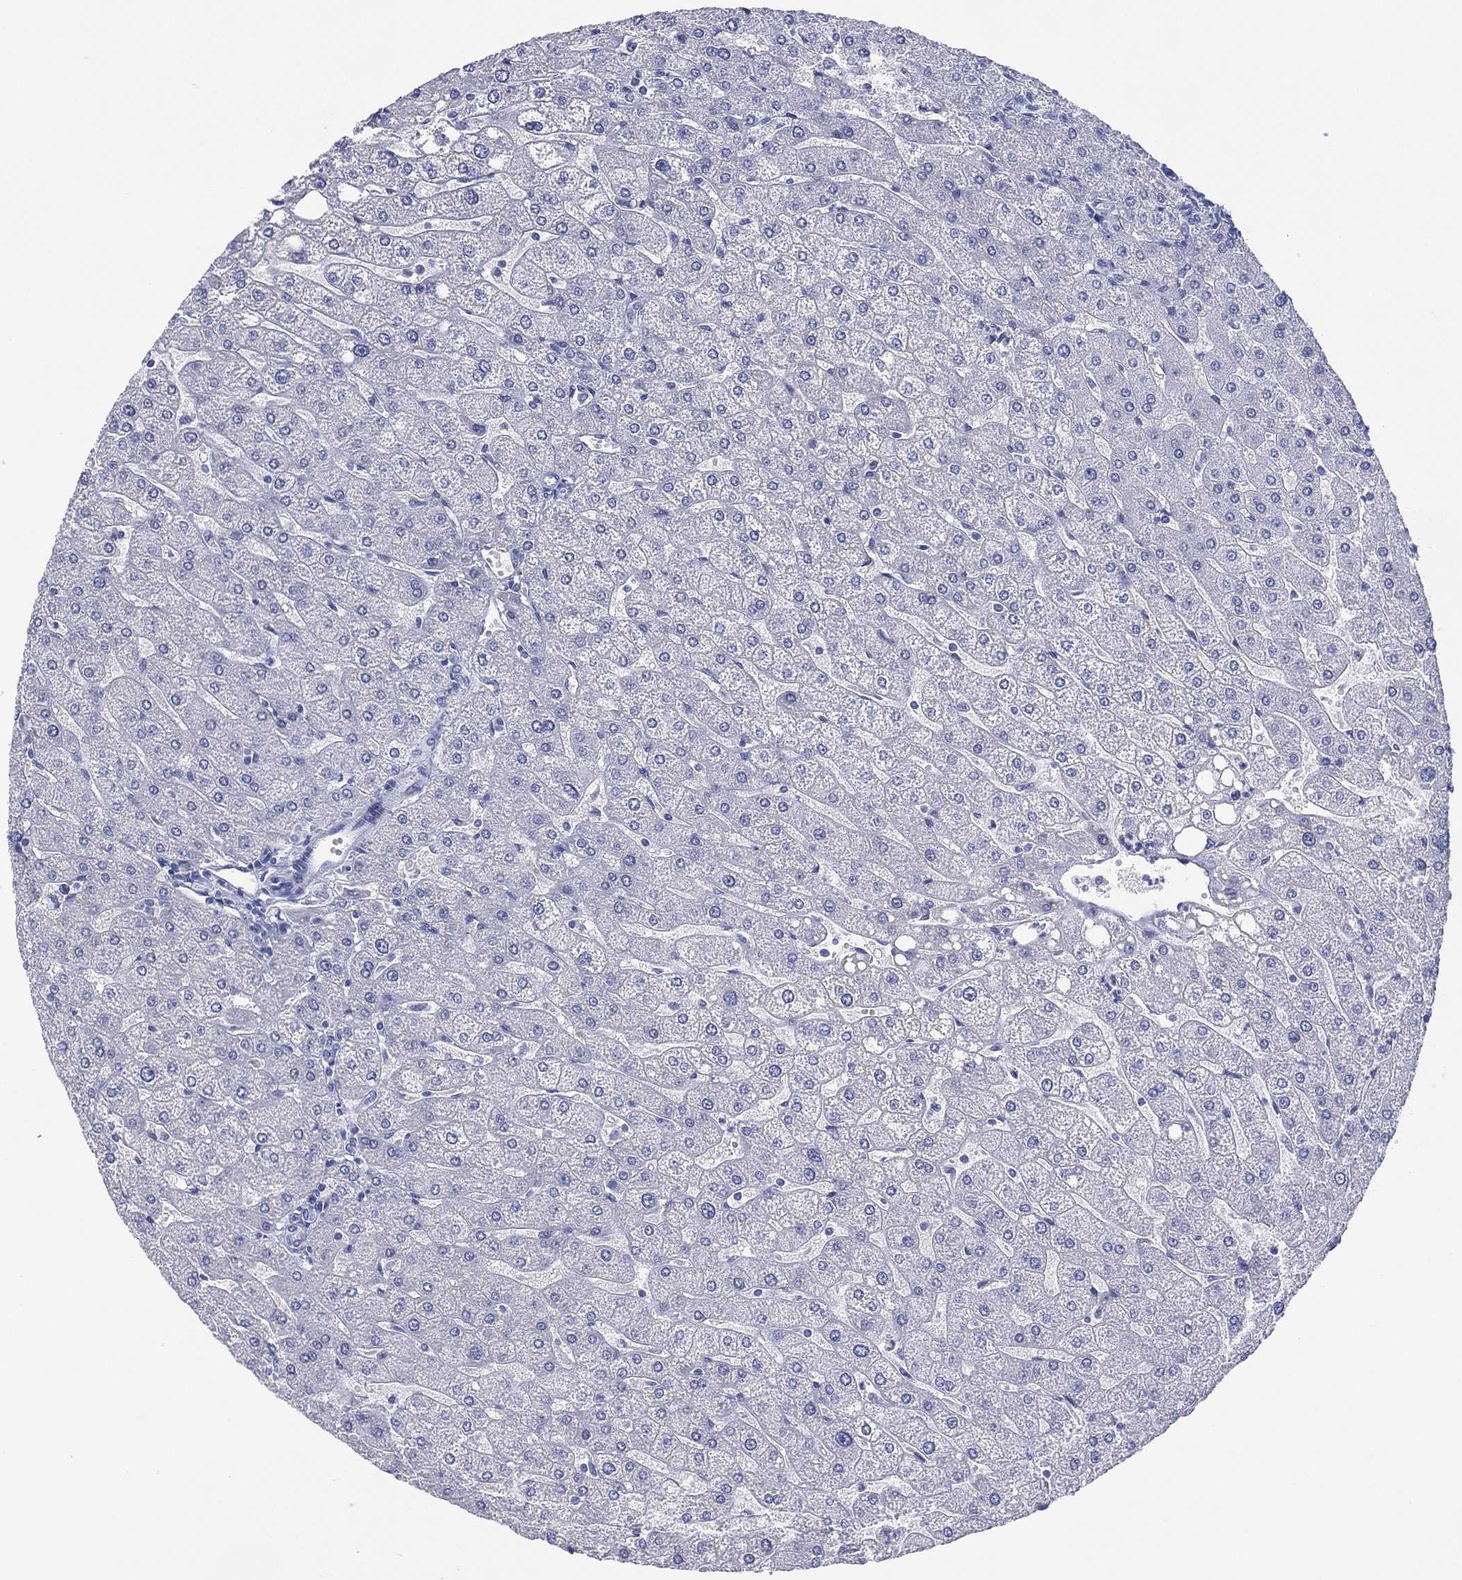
{"staining": {"intensity": "negative", "quantity": "none", "location": "none"}, "tissue": "liver", "cell_type": "Cholangiocytes", "image_type": "normal", "snomed": [{"axis": "morphology", "description": "Normal tissue, NOS"}, {"axis": "topography", "description": "Liver"}], "caption": "High magnification brightfield microscopy of normal liver stained with DAB (3,3'-diaminobenzidine) (brown) and counterstained with hematoxylin (blue): cholangiocytes show no significant expression. (IHC, brightfield microscopy, high magnification).", "gene": "DSG1", "patient": {"sex": "male", "age": 67}}